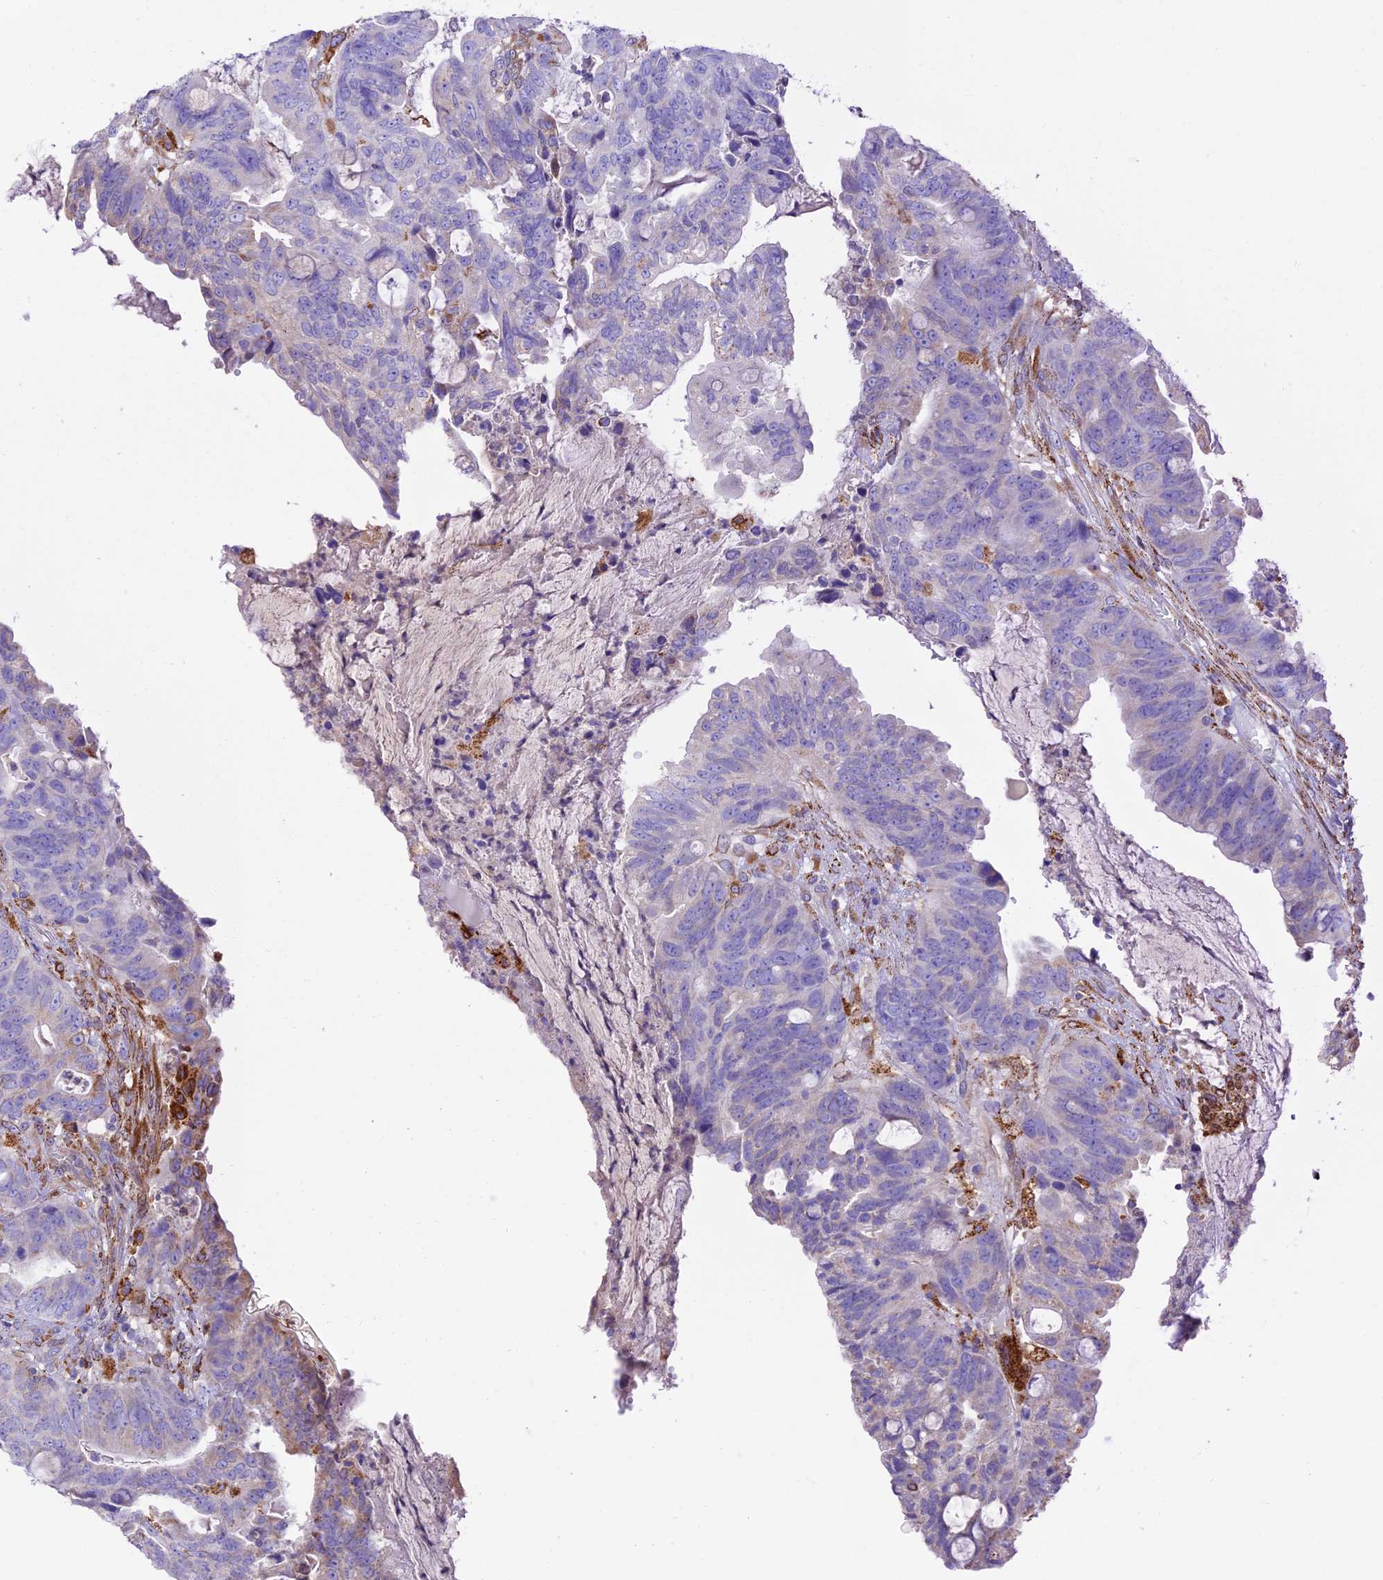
{"staining": {"intensity": "weak", "quantity": "<25%", "location": "cytoplasmic/membranous"}, "tissue": "colorectal cancer", "cell_type": "Tumor cells", "image_type": "cancer", "snomed": [{"axis": "morphology", "description": "Adenocarcinoma, NOS"}, {"axis": "topography", "description": "Colon"}], "caption": "IHC photomicrograph of human colorectal cancer stained for a protein (brown), which displays no staining in tumor cells.", "gene": "VKORC1", "patient": {"sex": "female", "age": 82}}